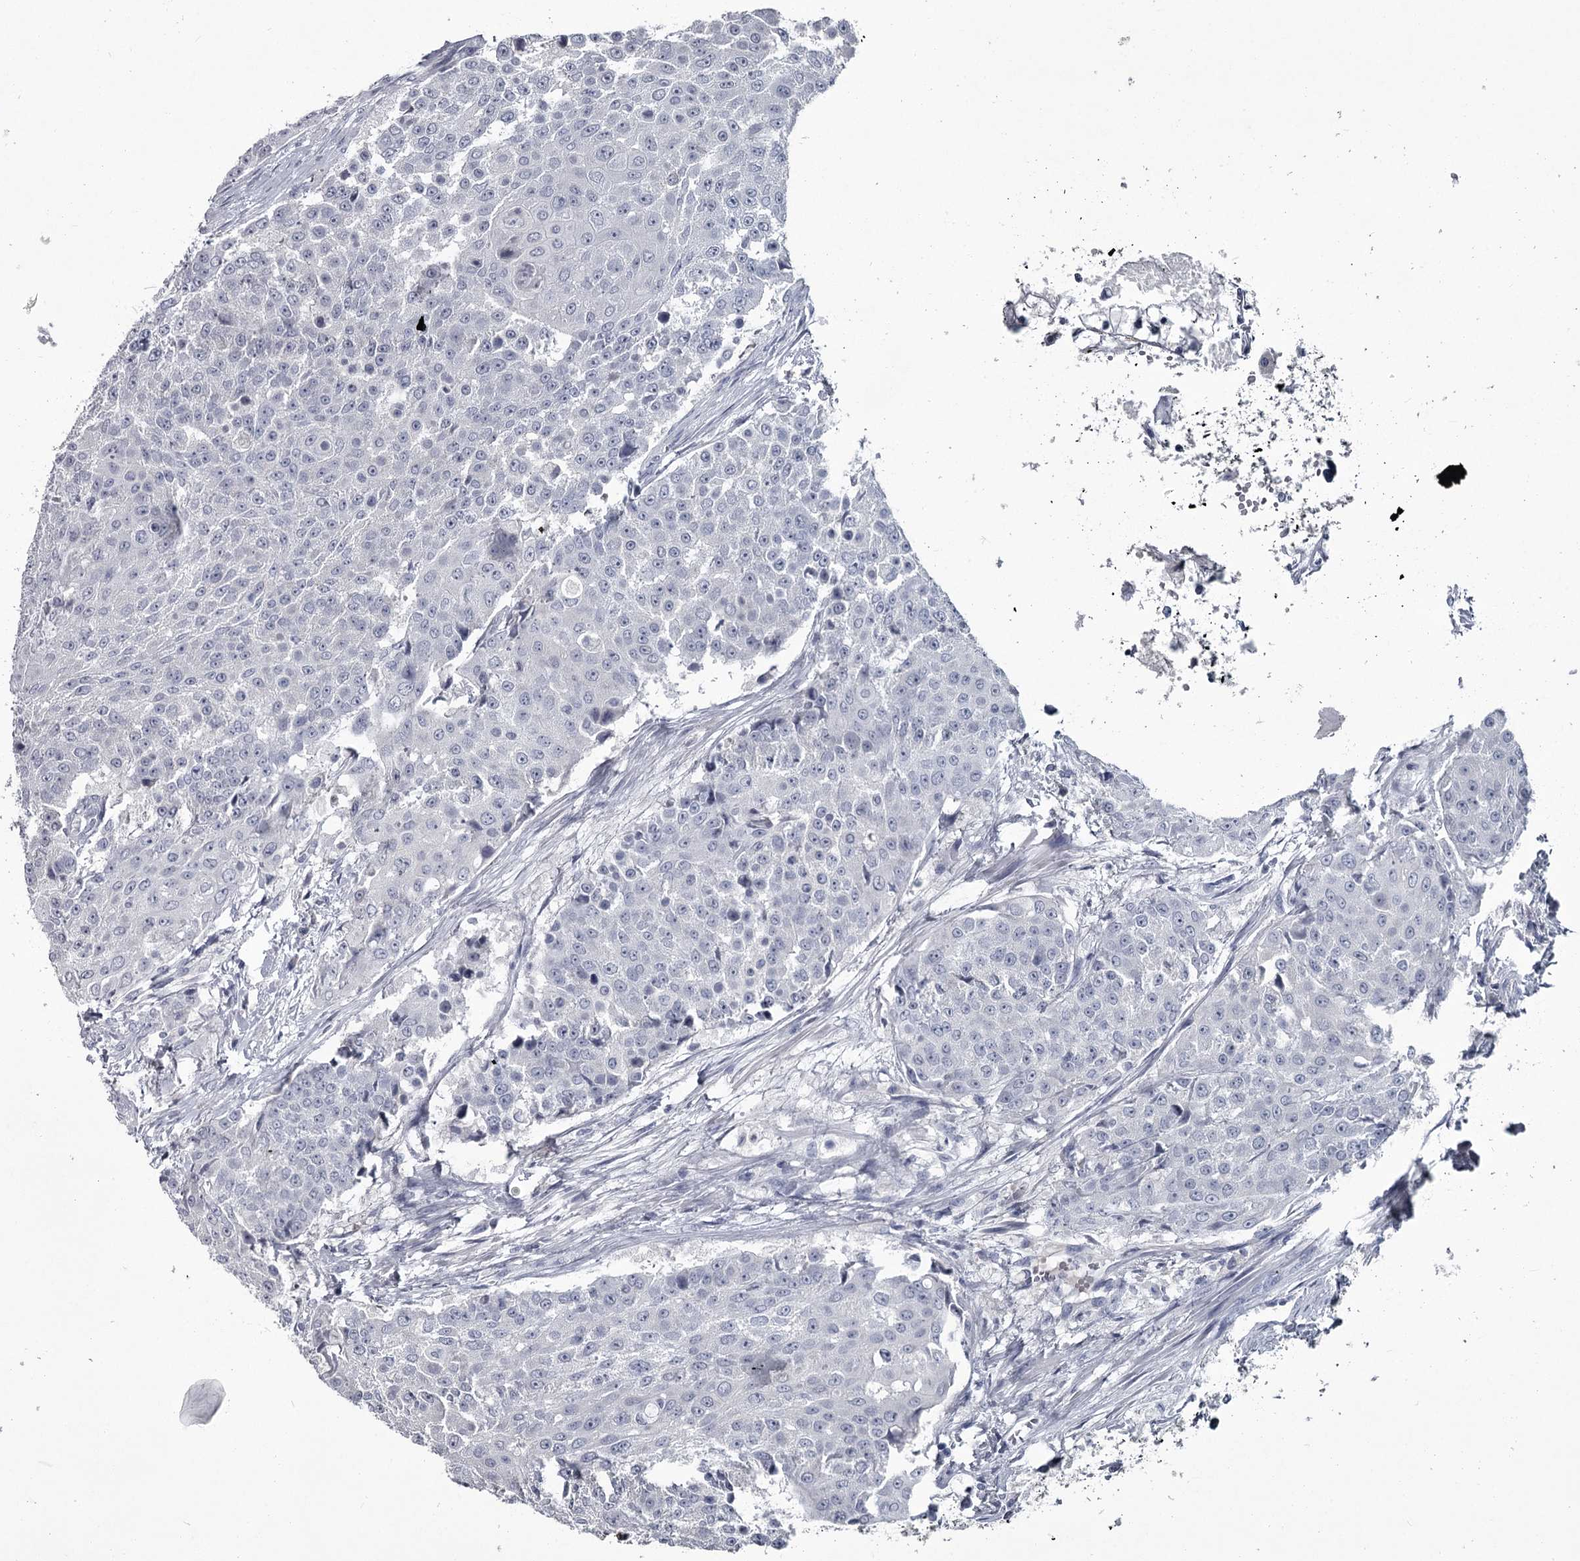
{"staining": {"intensity": "negative", "quantity": "none", "location": "none"}, "tissue": "urothelial cancer", "cell_type": "Tumor cells", "image_type": "cancer", "snomed": [{"axis": "morphology", "description": "Urothelial carcinoma, High grade"}, {"axis": "topography", "description": "Urinary bladder"}], "caption": "Immunohistochemistry (IHC) micrograph of urothelial cancer stained for a protein (brown), which reveals no staining in tumor cells.", "gene": "DAO", "patient": {"sex": "female", "age": 63}}